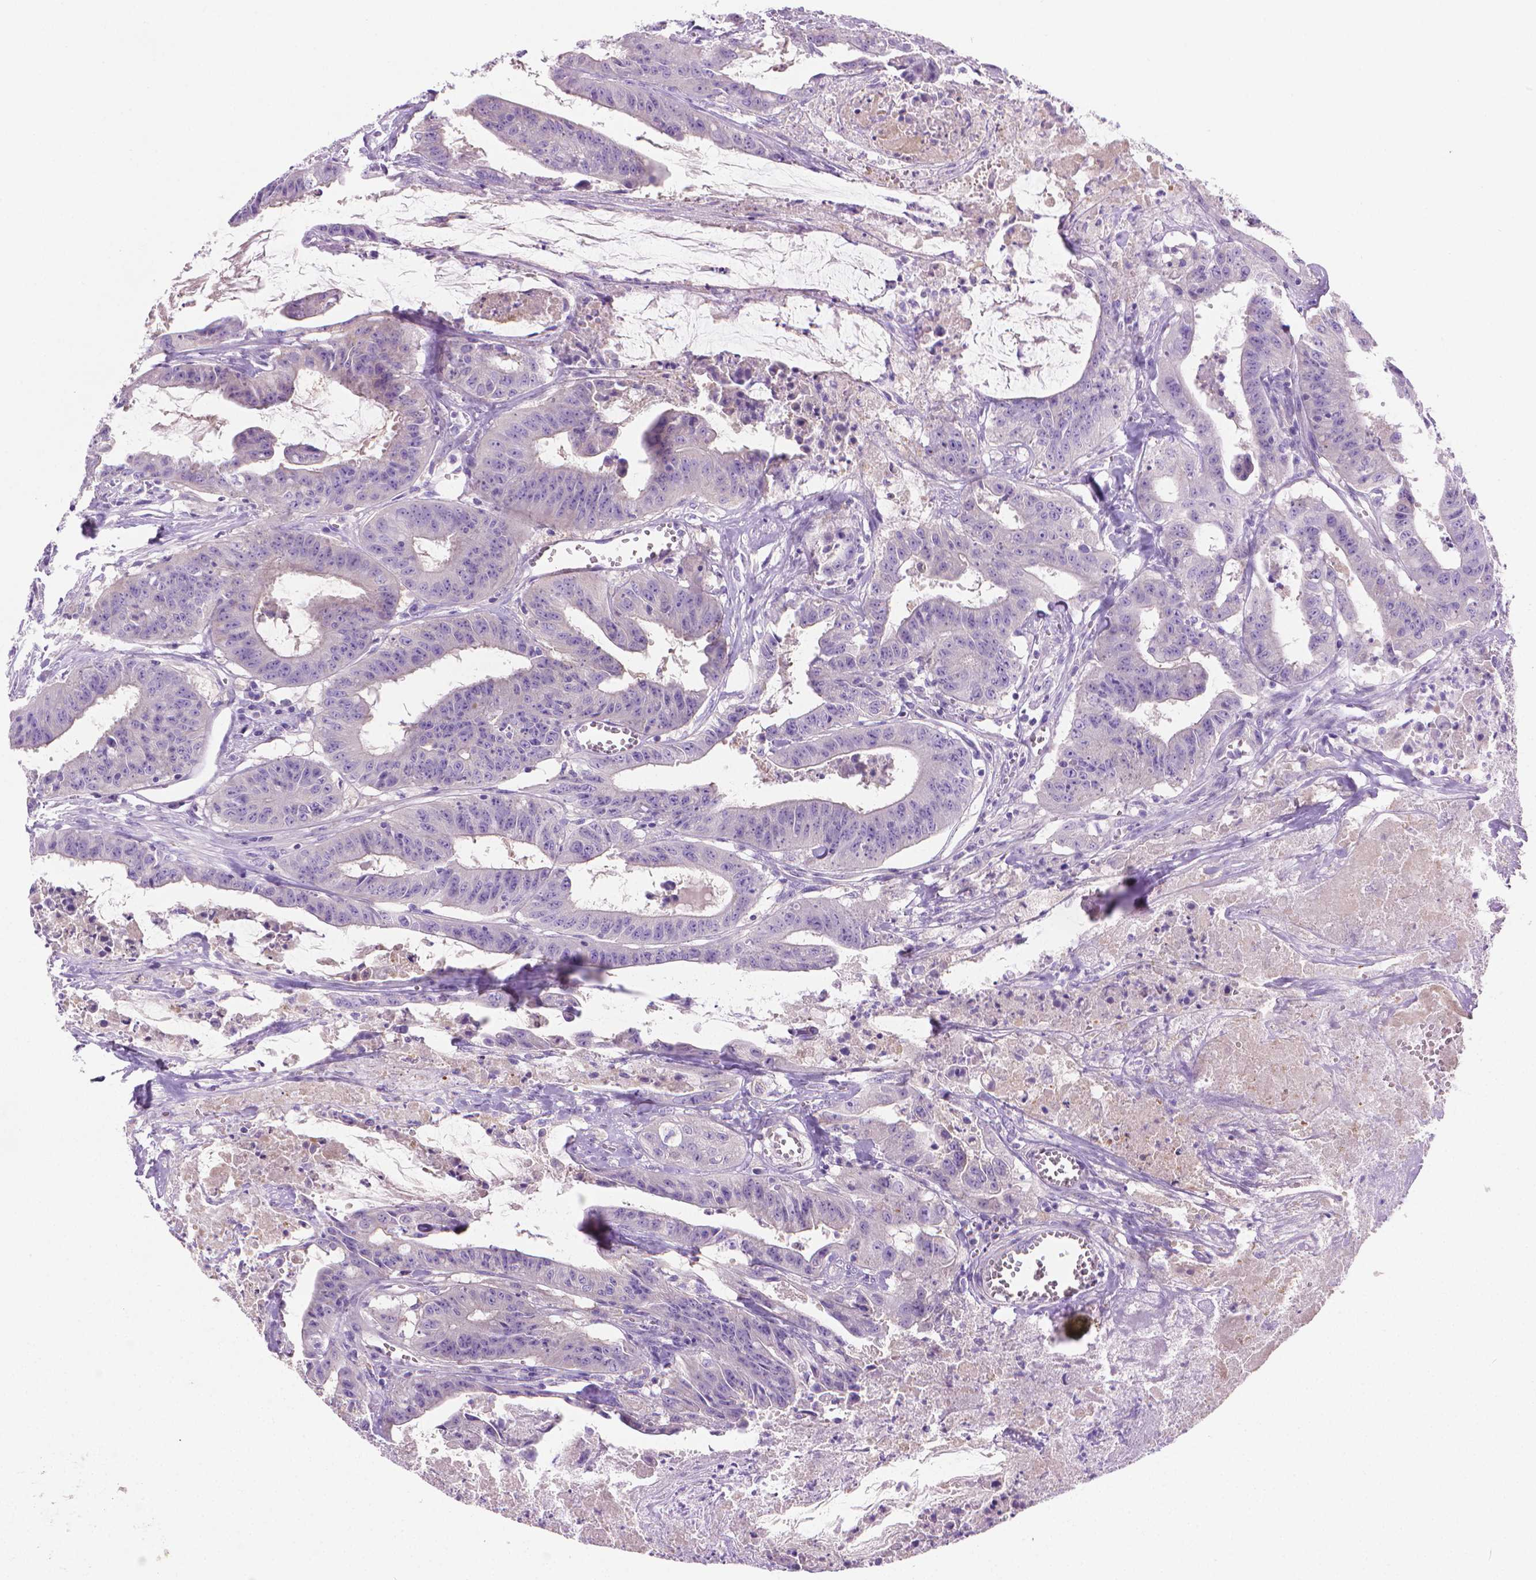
{"staining": {"intensity": "negative", "quantity": "none", "location": "none"}, "tissue": "colorectal cancer", "cell_type": "Tumor cells", "image_type": "cancer", "snomed": [{"axis": "morphology", "description": "Adenocarcinoma, NOS"}, {"axis": "topography", "description": "Colon"}], "caption": "Immunohistochemical staining of human colorectal cancer shows no significant staining in tumor cells. (DAB (3,3'-diaminobenzidine) IHC with hematoxylin counter stain).", "gene": "FASN", "patient": {"sex": "male", "age": 33}}